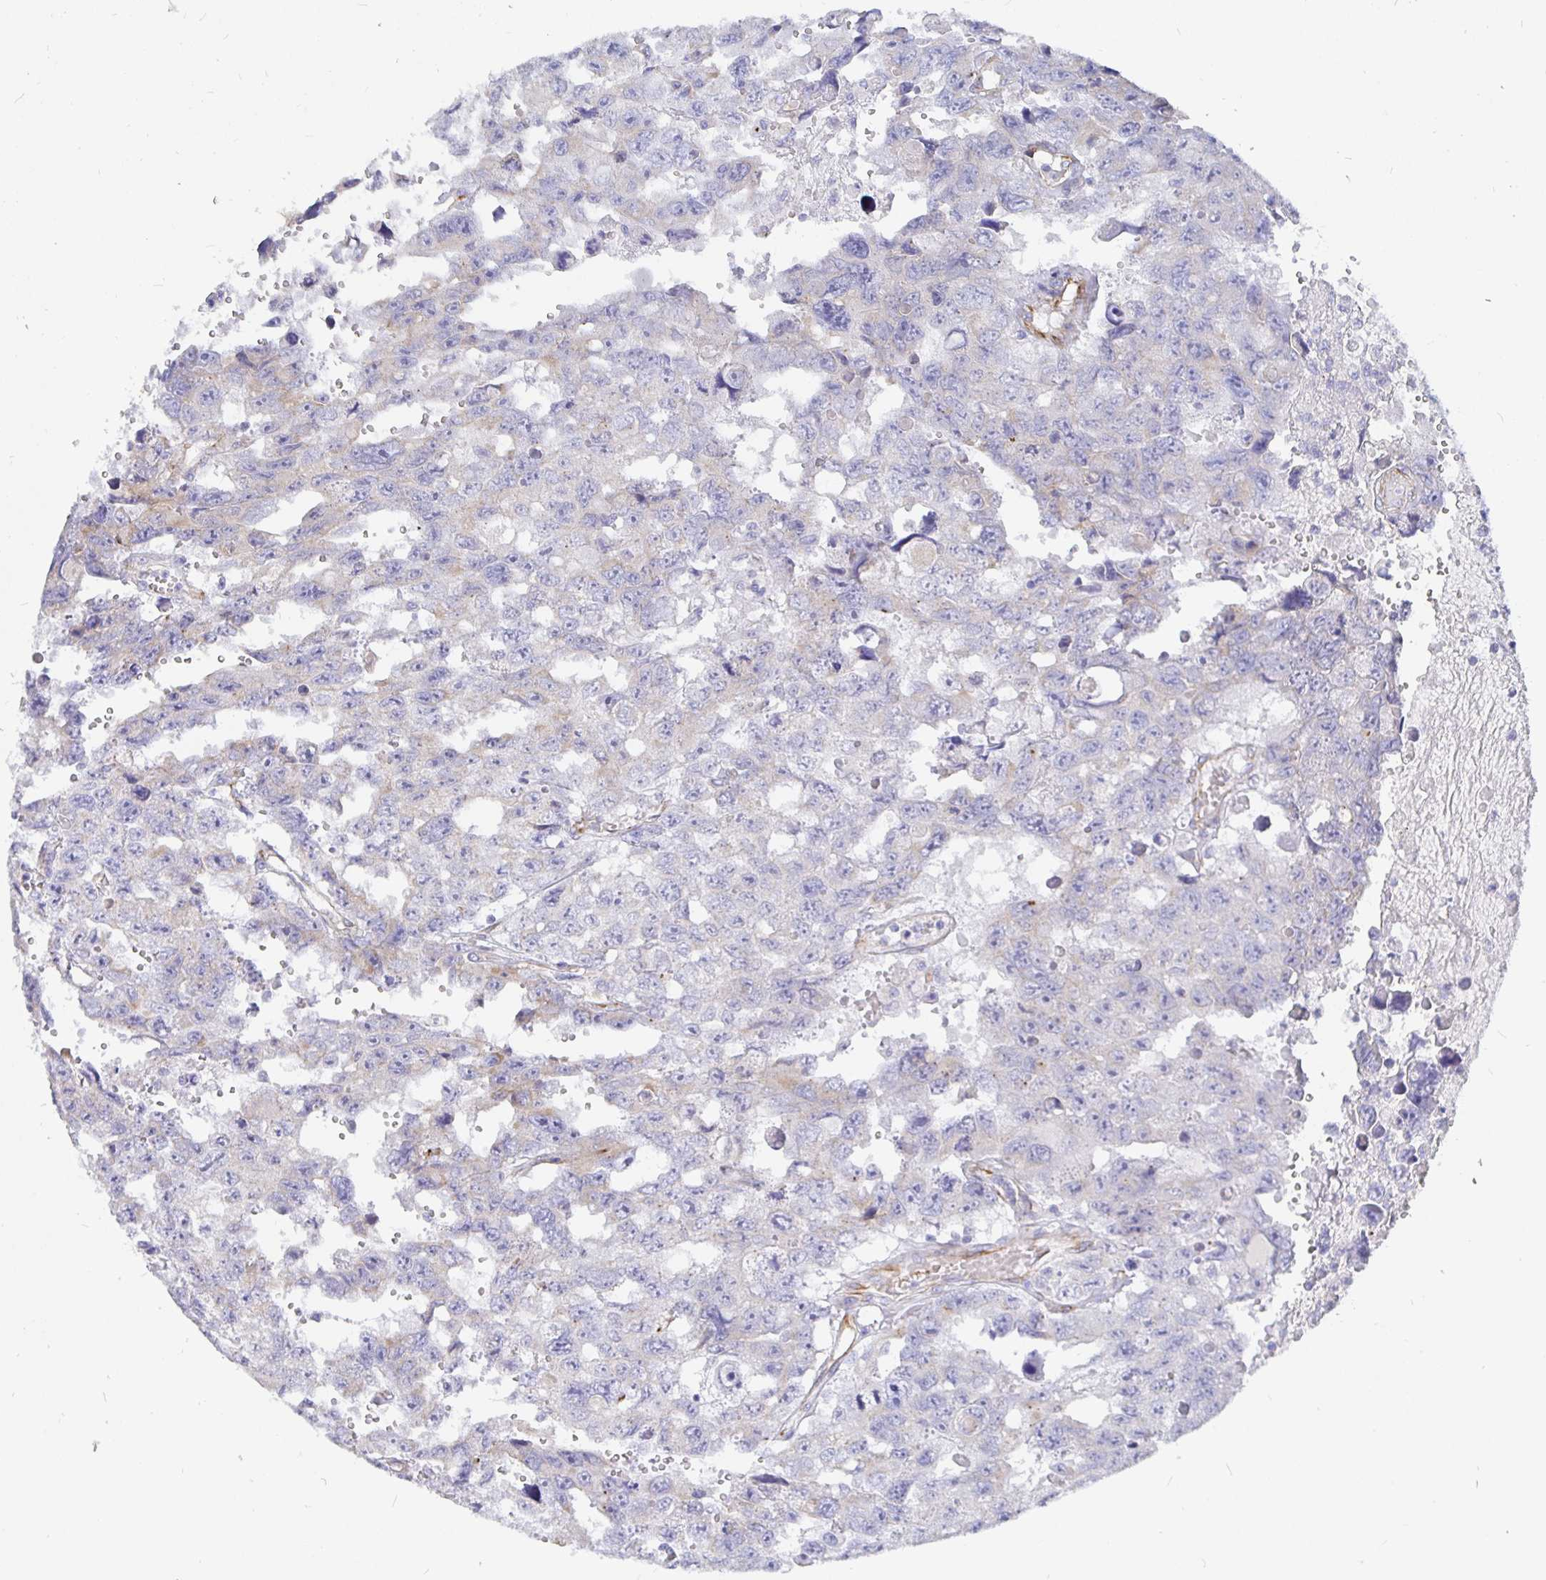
{"staining": {"intensity": "negative", "quantity": "none", "location": "none"}, "tissue": "testis cancer", "cell_type": "Tumor cells", "image_type": "cancer", "snomed": [{"axis": "morphology", "description": "Seminoma, NOS"}, {"axis": "topography", "description": "Testis"}], "caption": "Tumor cells are negative for protein expression in human testis cancer (seminoma). Nuclei are stained in blue.", "gene": "COX16", "patient": {"sex": "male", "age": 26}}